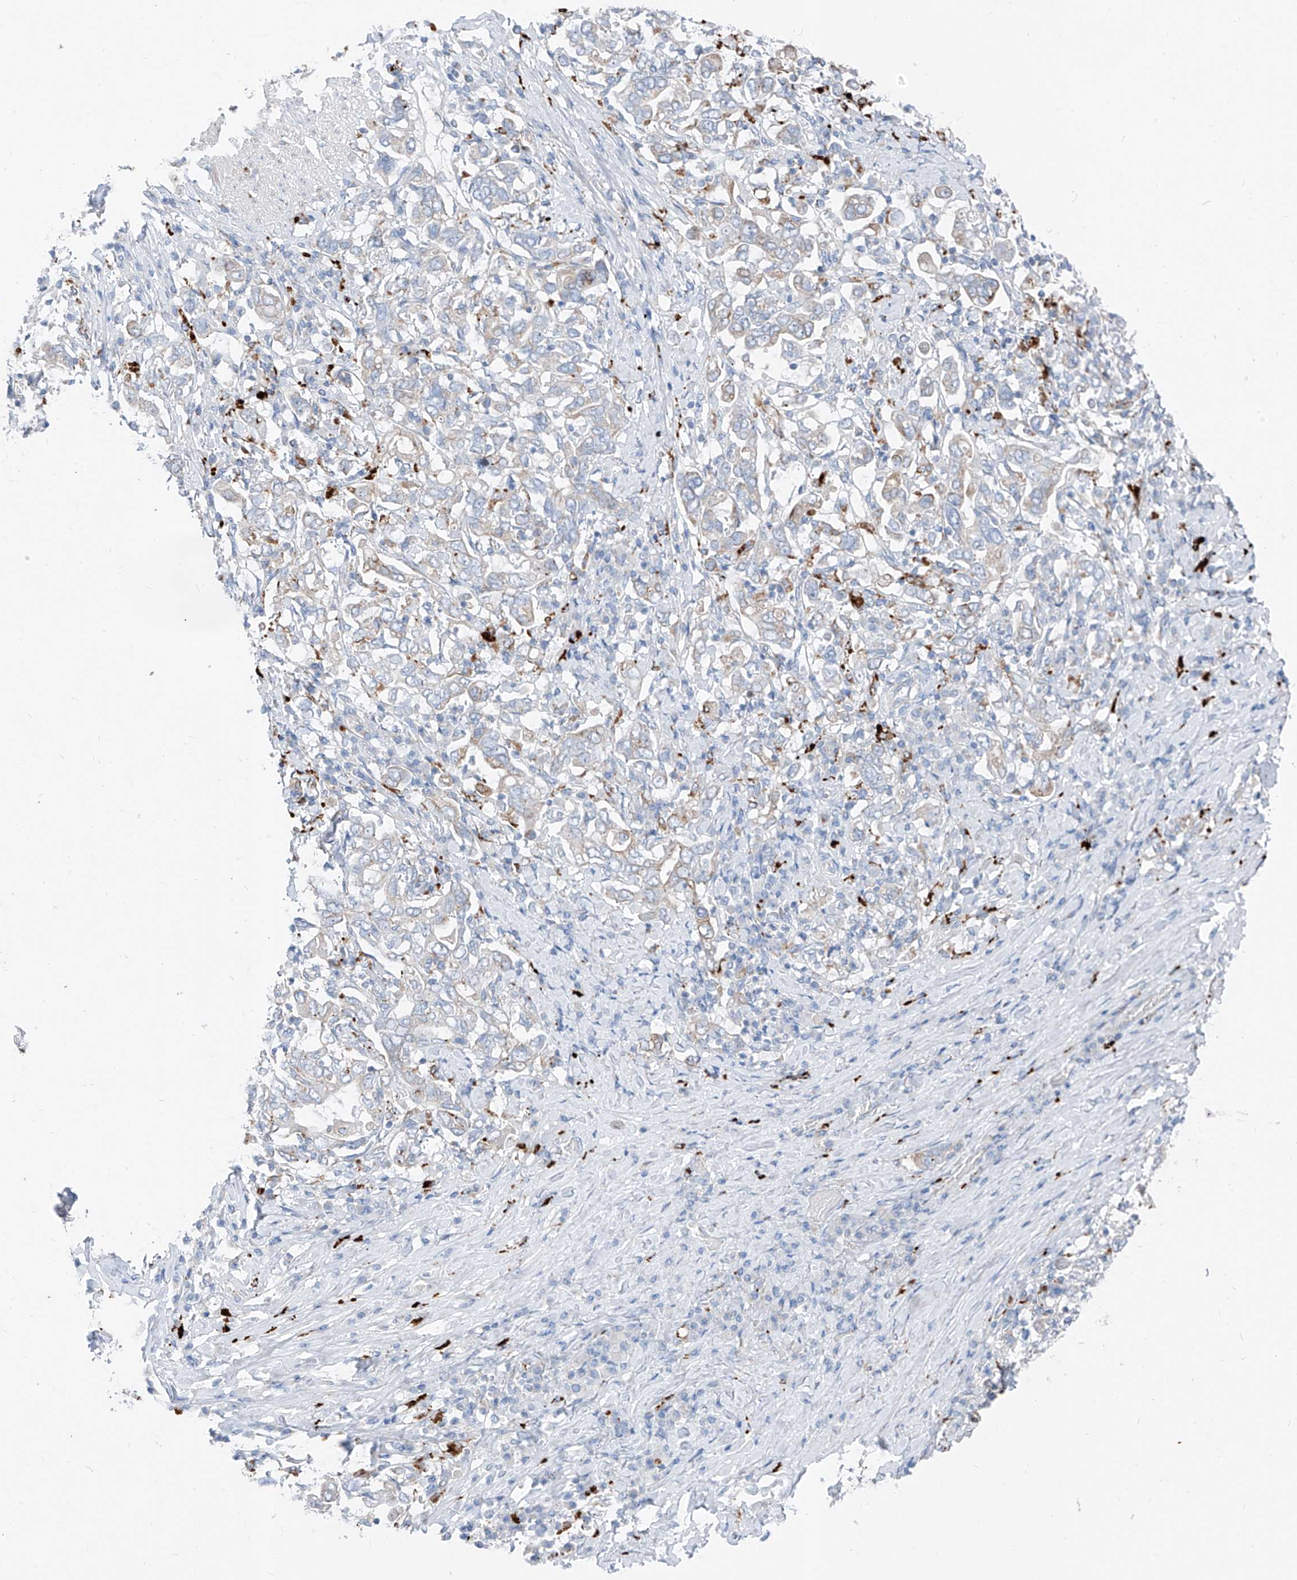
{"staining": {"intensity": "weak", "quantity": "25%-75%", "location": "cytoplasmic/membranous"}, "tissue": "stomach cancer", "cell_type": "Tumor cells", "image_type": "cancer", "snomed": [{"axis": "morphology", "description": "Adenocarcinoma, NOS"}, {"axis": "topography", "description": "Stomach, upper"}], "caption": "Immunohistochemical staining of stomach cancer (adenocarcinoma) reveals low levels of weak cytoplasmic/membranous expression in approximately 25%-75% of tumor cells.", "gene": "GPR137C", "patient": {"sex": "male", "age": 62}}